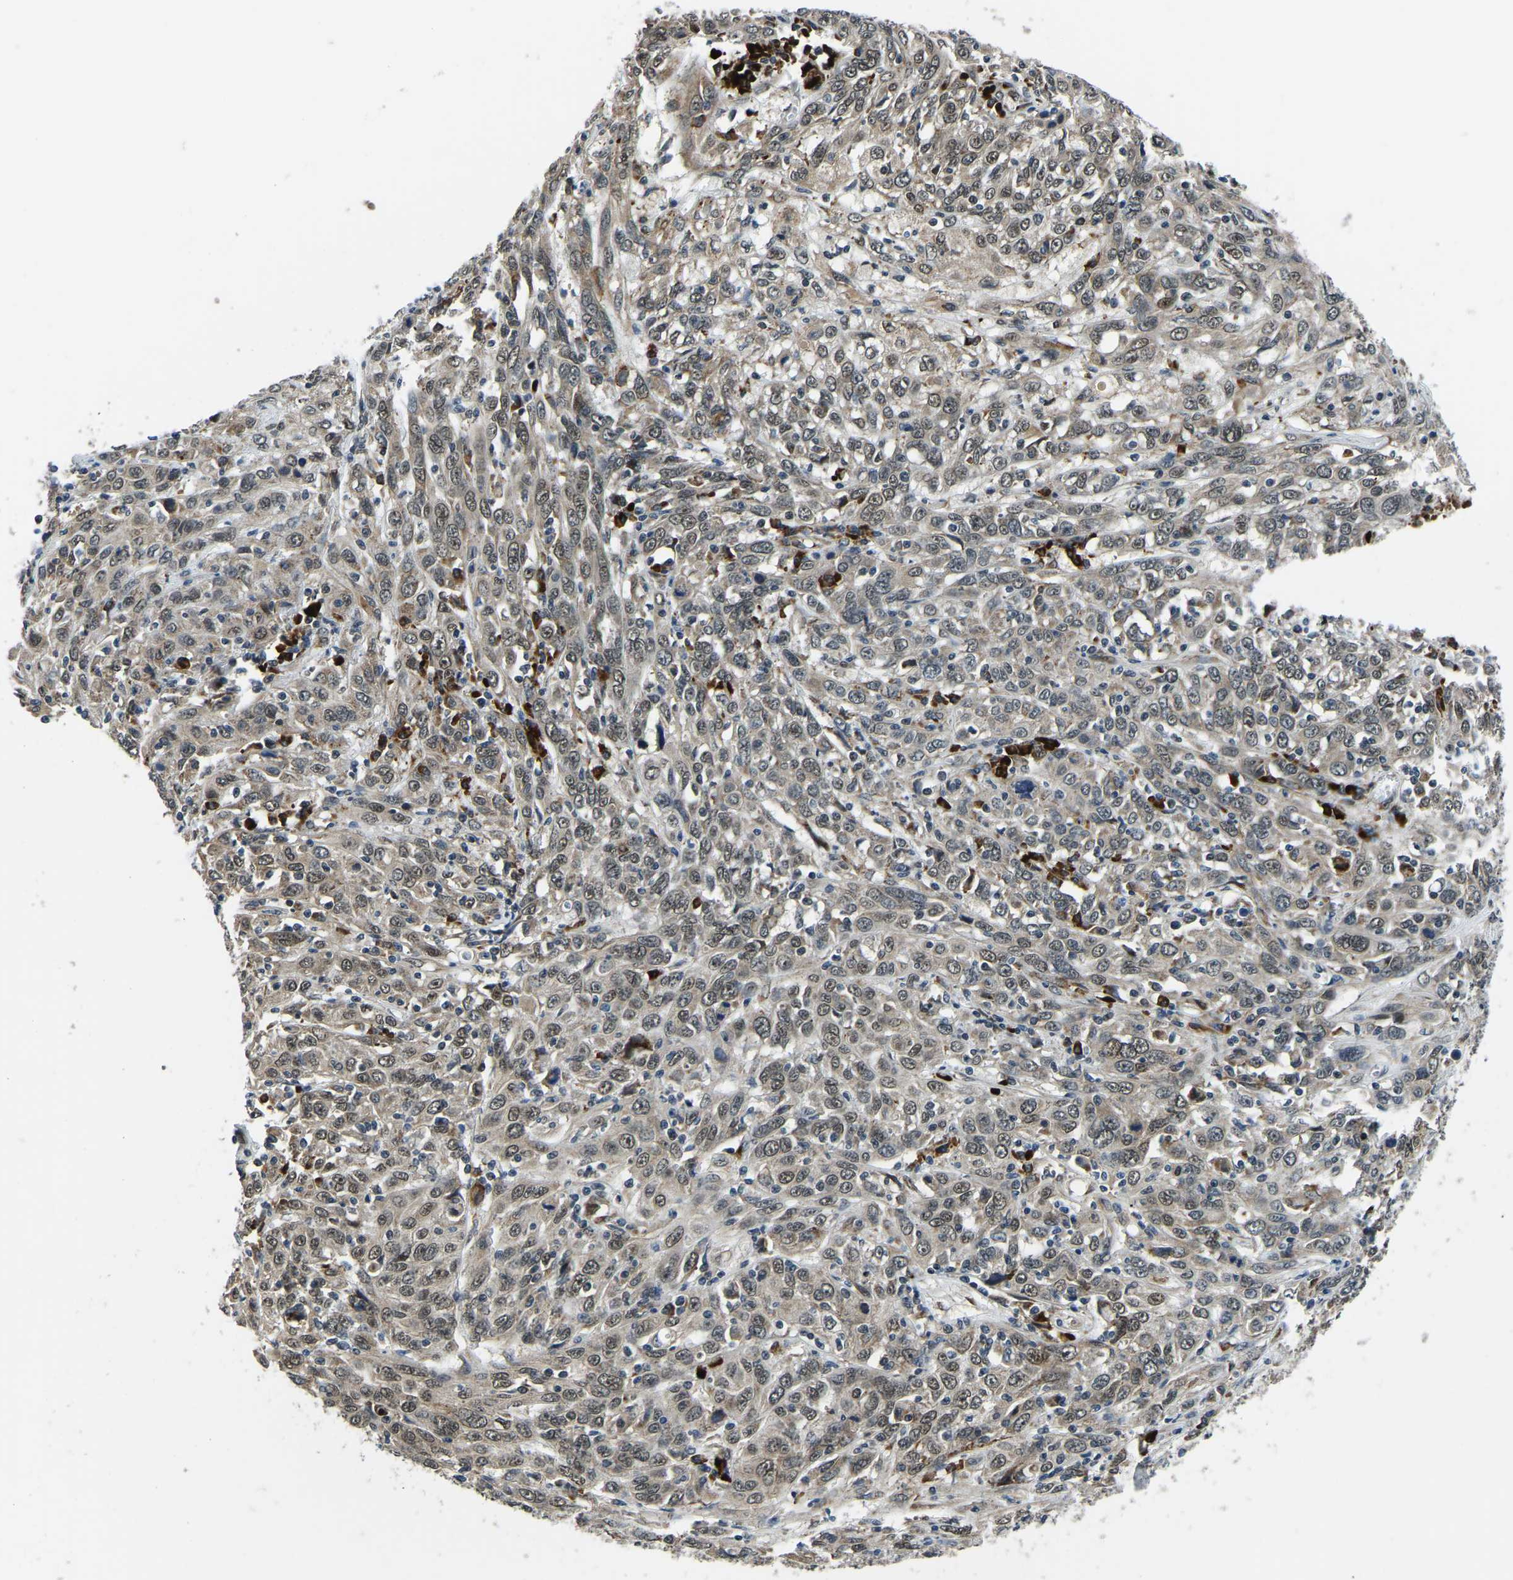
{"staining": {"intensity": "moderate", "quantity": "25%-75%", "location": "cytoplasmic/membranous,nuclear"}, "tissue": "cervical cancer", "cell_type": "Tumor cells", "image_type": "cancer", "snomed": [{"axis": "morphology", "description": "Squamous cell carcinoma, NOS"}, {"axis": "topography", "description": "Cervix"}], "caption": "DAB (3,3'-diaminobenzidine) immunohistochemical staining of cervical cancer (squamous cell carcinoma) exhibits moderate cytoplasmic/membranous and nuclear protein staining in approximately 25%-75% of tumor cells. (DAB (3,3'-diaminobenzidine) IHC, brown staining for protein, blue staining for nuclei).", "gene": "ING2", "patient": {"sex": "female", "age": 46}}